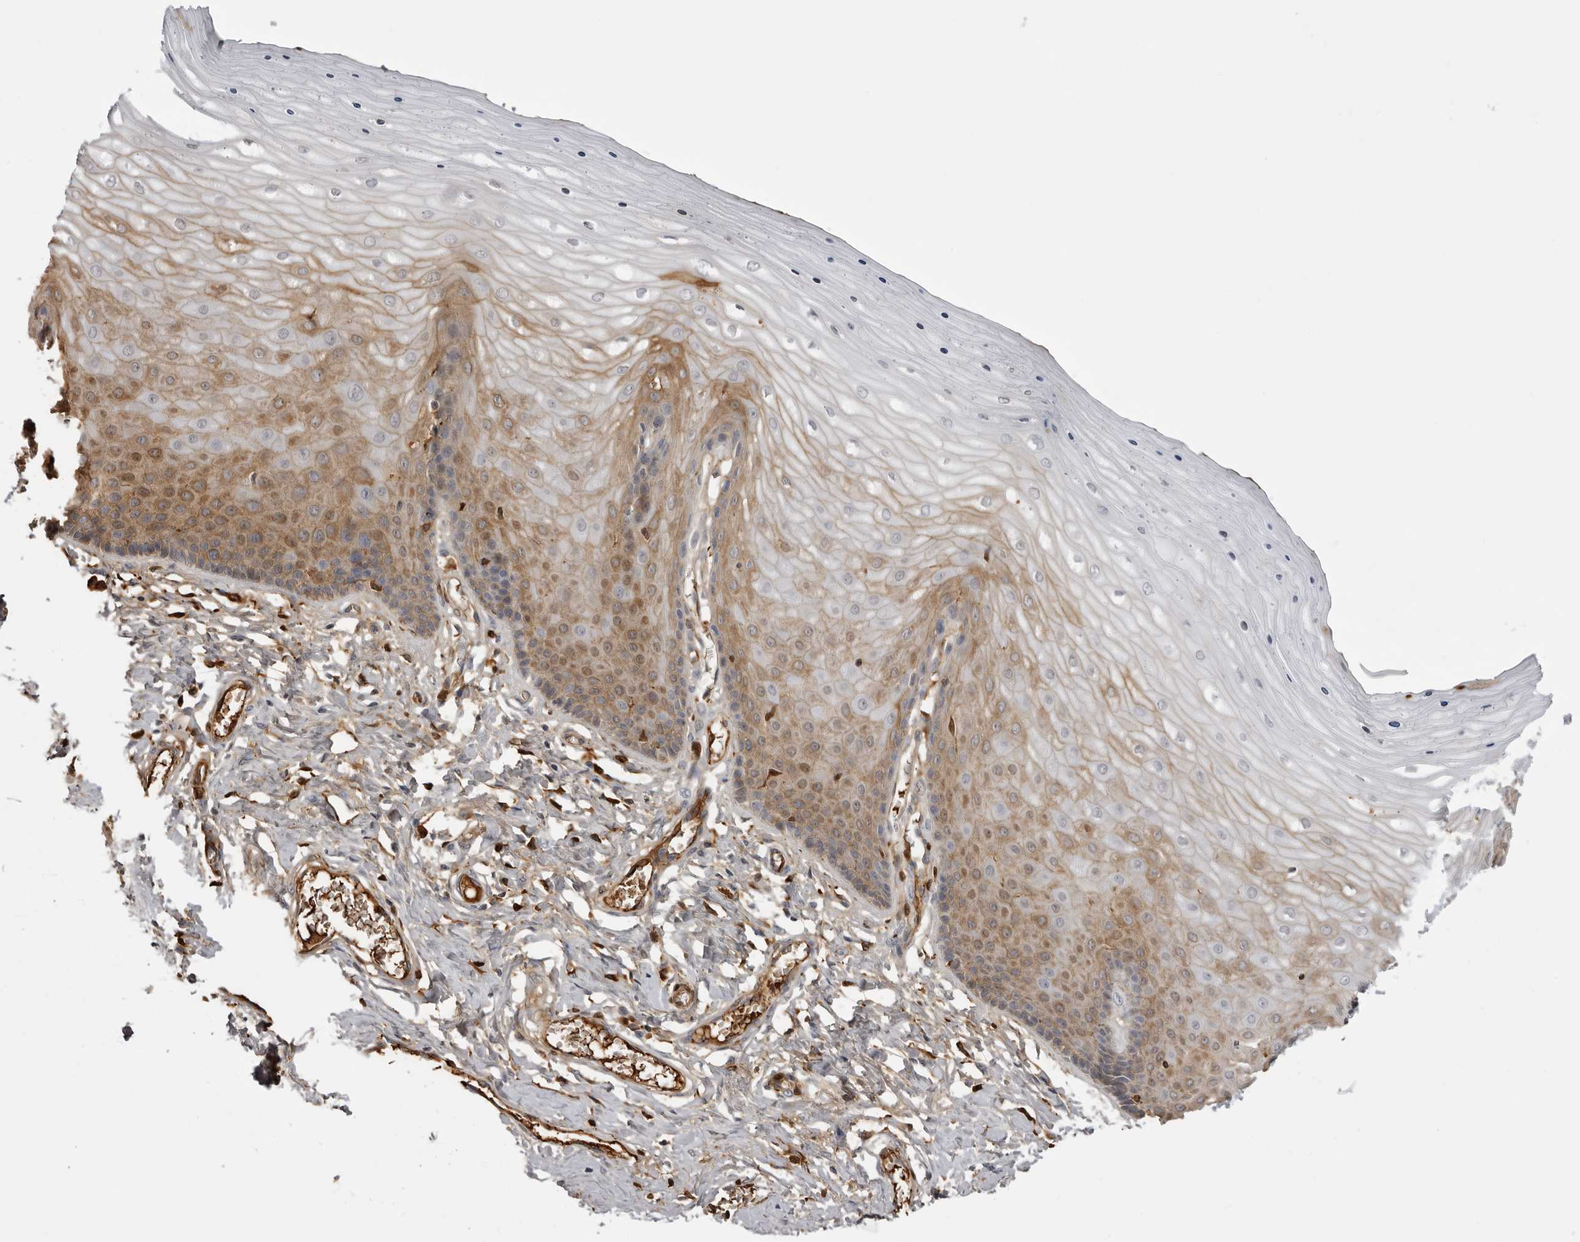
{"staining": {"intensity": "negative", "quantity": "none", "location": "none"}, "tissue": "cervix", "cell_type": "Glandular cells", "image_type": "normal", "snomed": [{"axis": "morphology", "description": "Normal tissue, NOS"}, {"axis": "topography", "description": "Cervix"}], "caption": "High magnification brightfield microscopy of normal cervix stained with DAB (brown) and counterstained with hematoxylin (blue): glandular cells show no significant positivity. (Immunohistochemistry (ihc), brightfield microscopy, high magnification).", "gene": "PLEKHF2", "patient": {"sex": "female", "age": 55}}